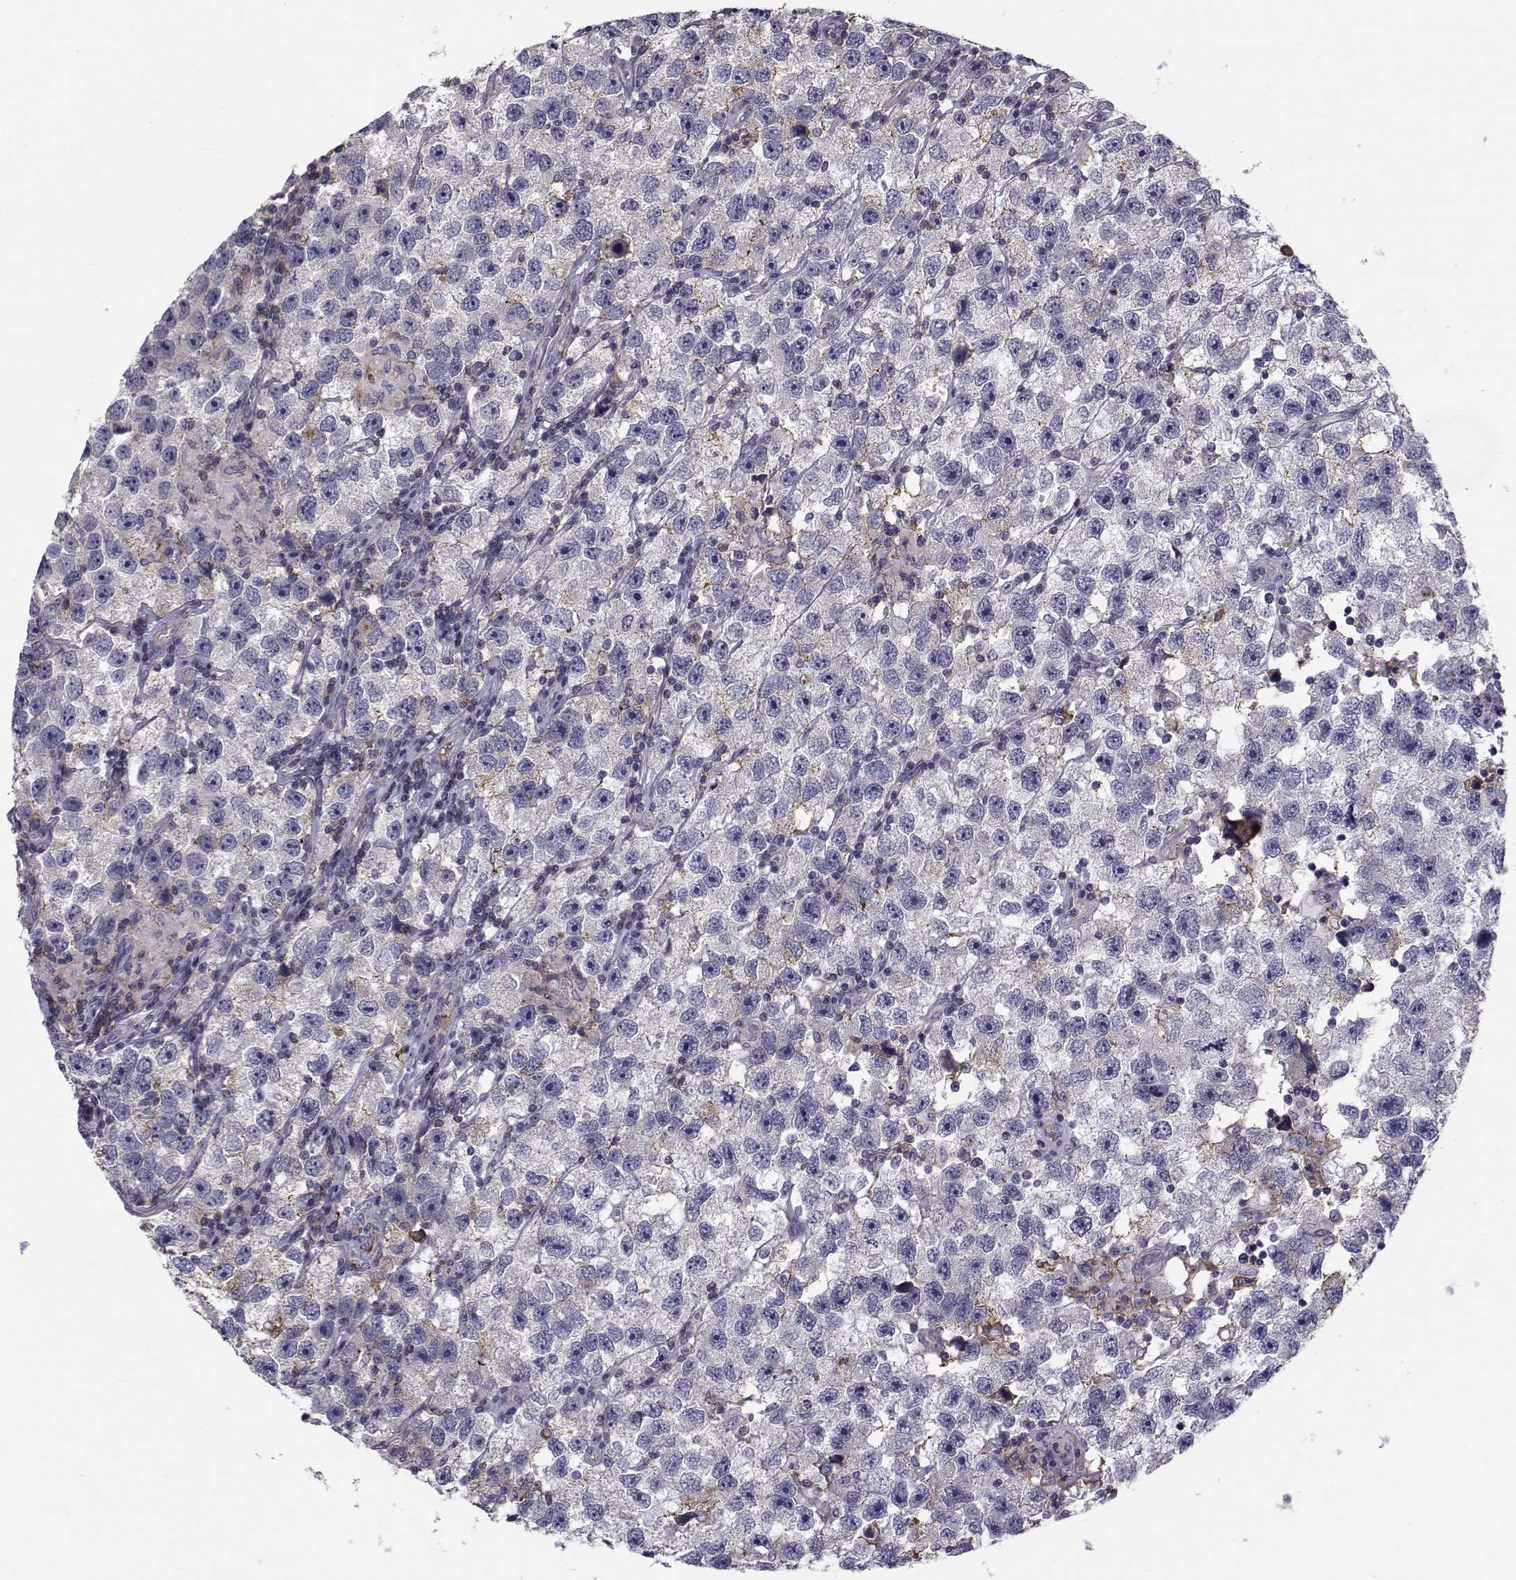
{"staining": {"intensity": "weak", "quantity": "<25%", "location": "cytoplasmic/membranous"}, "tissue": "testis cancer", "cell_type": "Tumor cells", "image_type": "cancer", "snomed": [{"axis": "morphology", "description": "Seminoma, NOS"}, {"axis": "topography", "description": "Testis"}], "caption": "Immunohistochemical staining of human testis cancer demonstrates no significant positivity in tumor cells.", "gene": "LRRC27", "patient": {"sex": "male", "age": 26}}